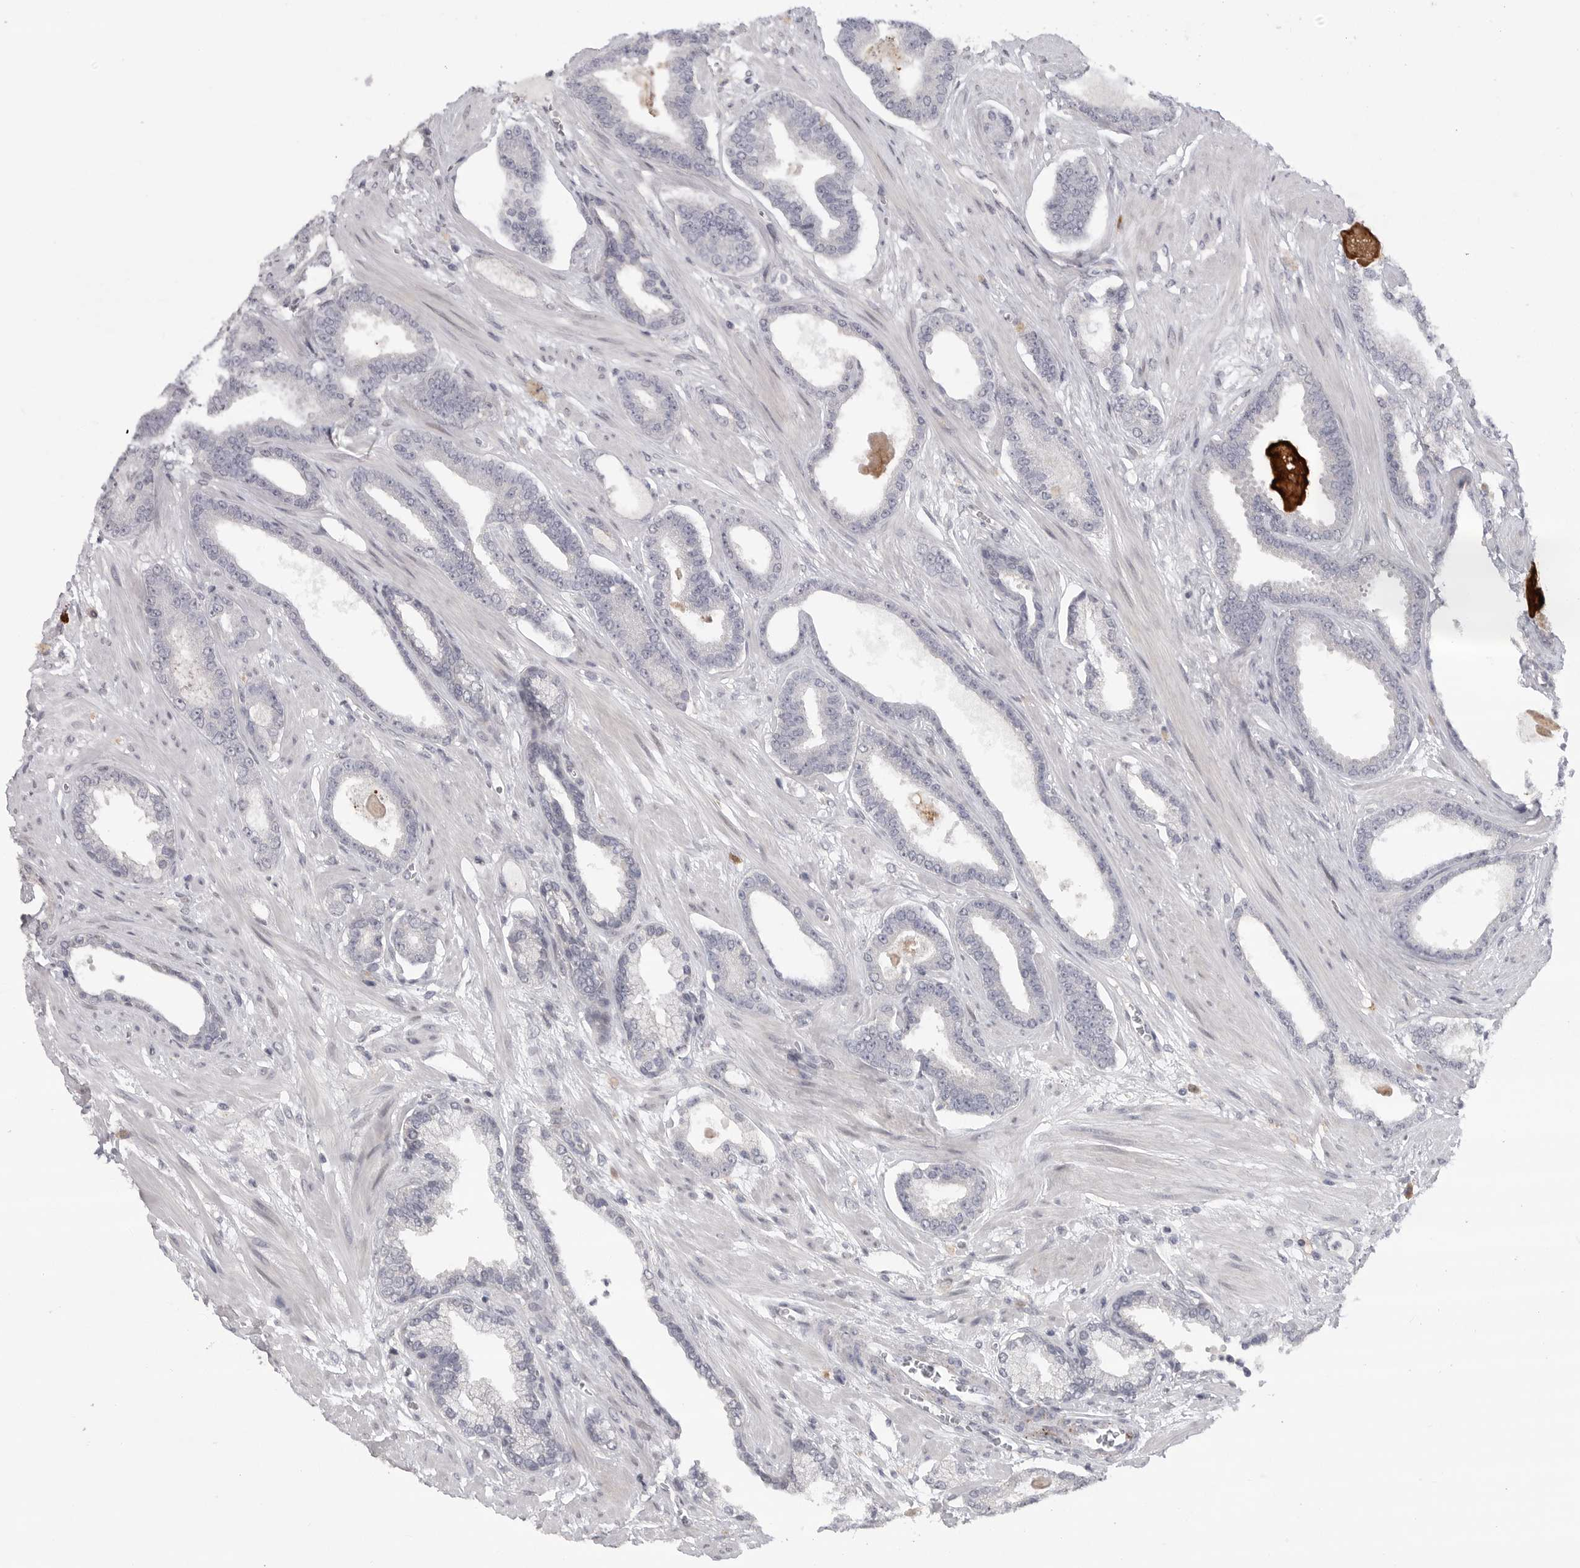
{"staining": {"intensity": "negative", "quantity": "none", "location": "none"}, "tissue": "prostate cancer", "cell_type": "Tumor cells", "image_type": "cancer", "snomed": [{"axis": "morphology", "description": "Adenocarcinoma, Low grade"}, {"axis": "topography", "description": "Prostate"}], "caption": "Tumor cells show no significant staining in adenocarcinoma (low-grade) (prostate).", "gene": "FBXO43", "patient": {"sex": "male", "age": 70}}